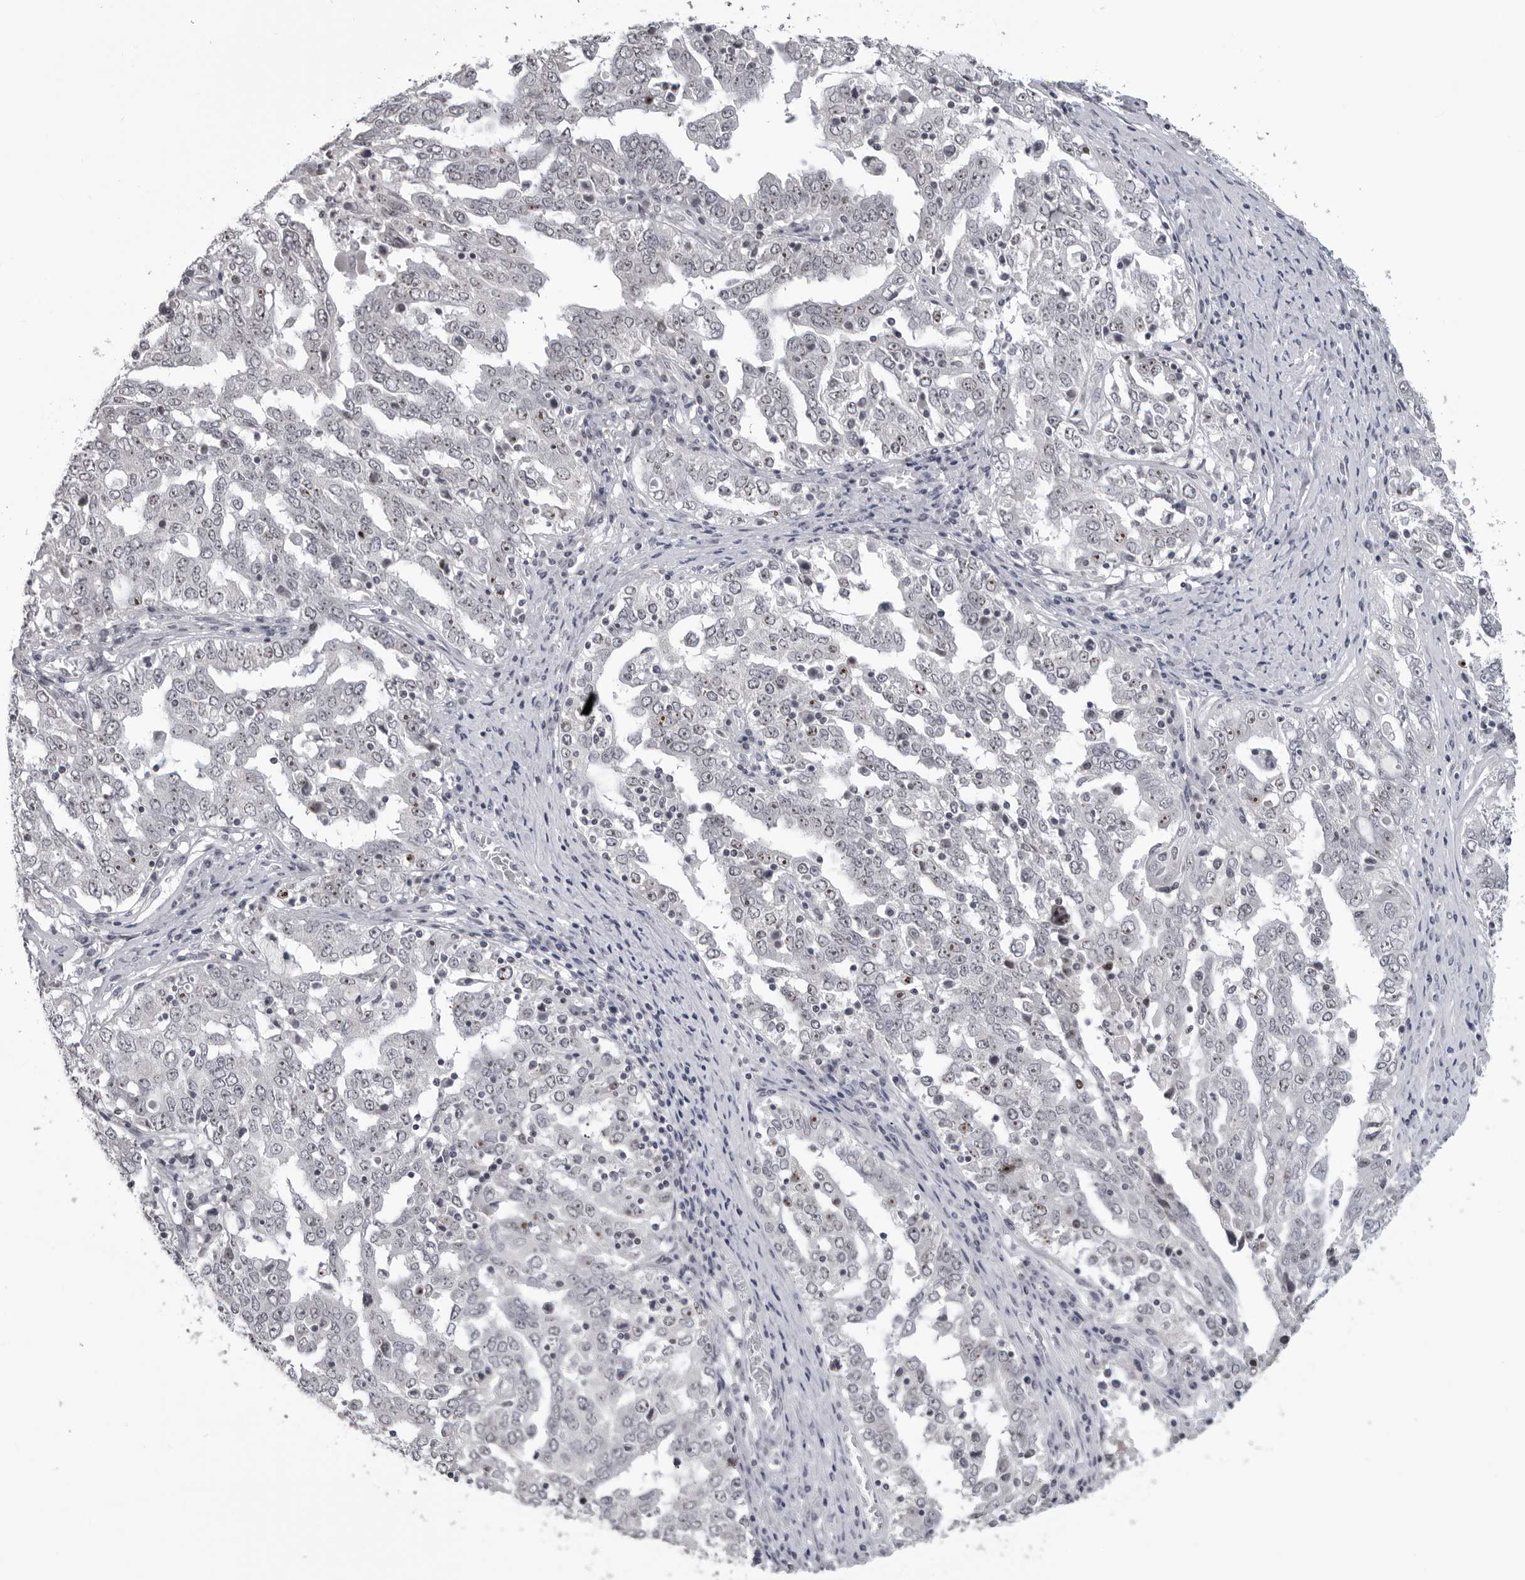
{"staining": {"intensity": "moderate", "quantity": "<25%", "location": "nuclear"}, "tissue": "ovarian cancer", "cell_type": "Tumor cells", "image_type": "cancer", "snomed": [{"axis": "morphology", "description": "Carcinoma, endometroid"}, {"axis": "topography", "description": "Ovary"}], "caption": "Ovarian cancer stained for a protein (brown) exhibits moderate nuclear positive staining in approximately <25% of tumor cells.", "gene": "DDX54", "patient": {"sex": "female", "age": 62}}